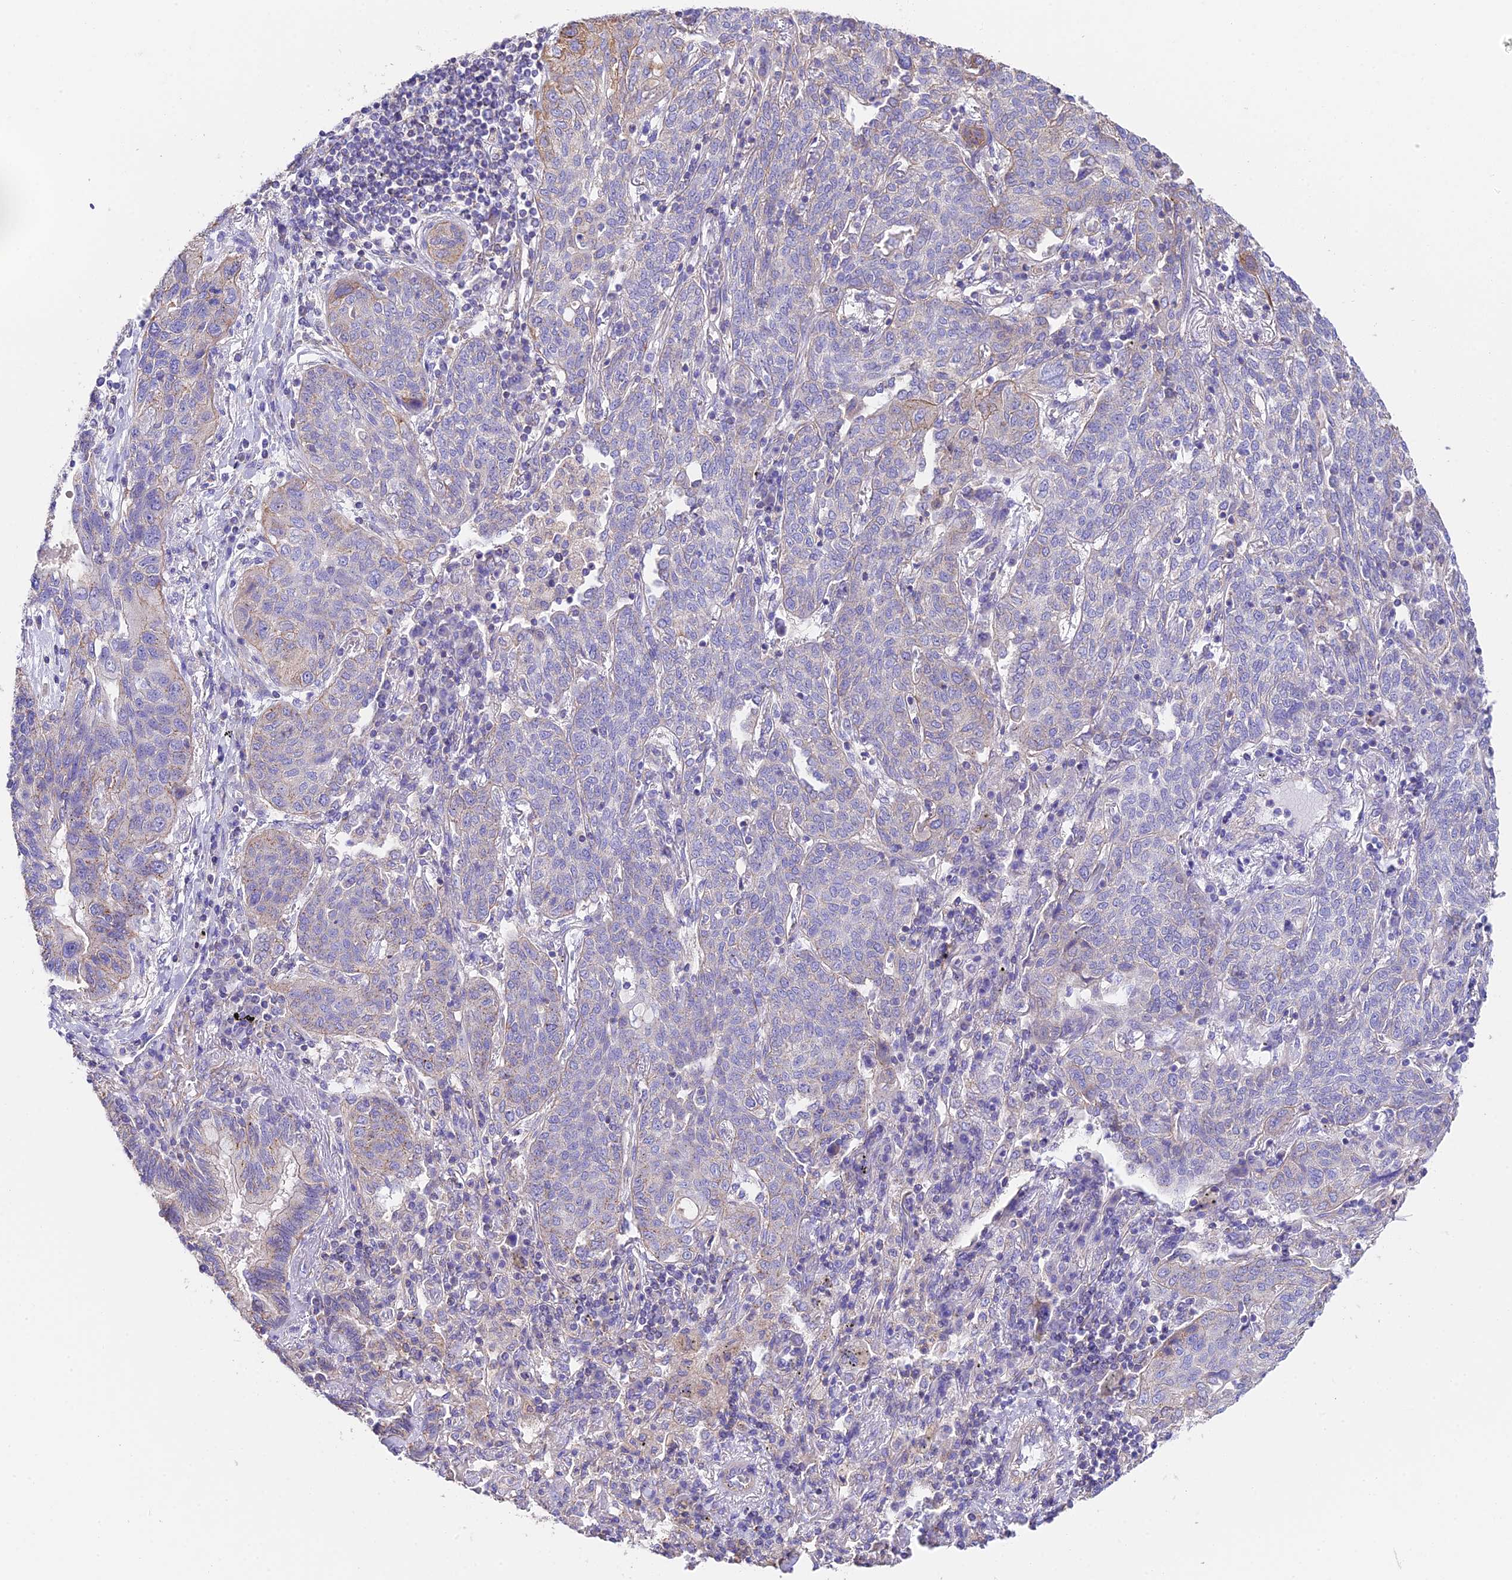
{"staining": {"intensity": "moderate", "quantity": "<25%", "location": "cytoplasmic/membranous"}, "tissue": "lung cancer", "cell_type": "Tumor cells", "image_type": "cancer", "snomed": [{"axis": "morphology", "description": "Squamous cell carcinoma, NOS"}, {"axis": "topography", "description": "Lung"}], "caption": "Protein expression analysis of human lung cancer (squamous cell carcinoma) reveals moderate cytoplasmic/membranous staining in about <25% of tumor cells. (DAB (3,3'-diaminobenzidine) IHC, brown staining for protein, blue staining for nuclei).", "gene": "QRFP", "patient": {"sex": "female", "age": 70}}